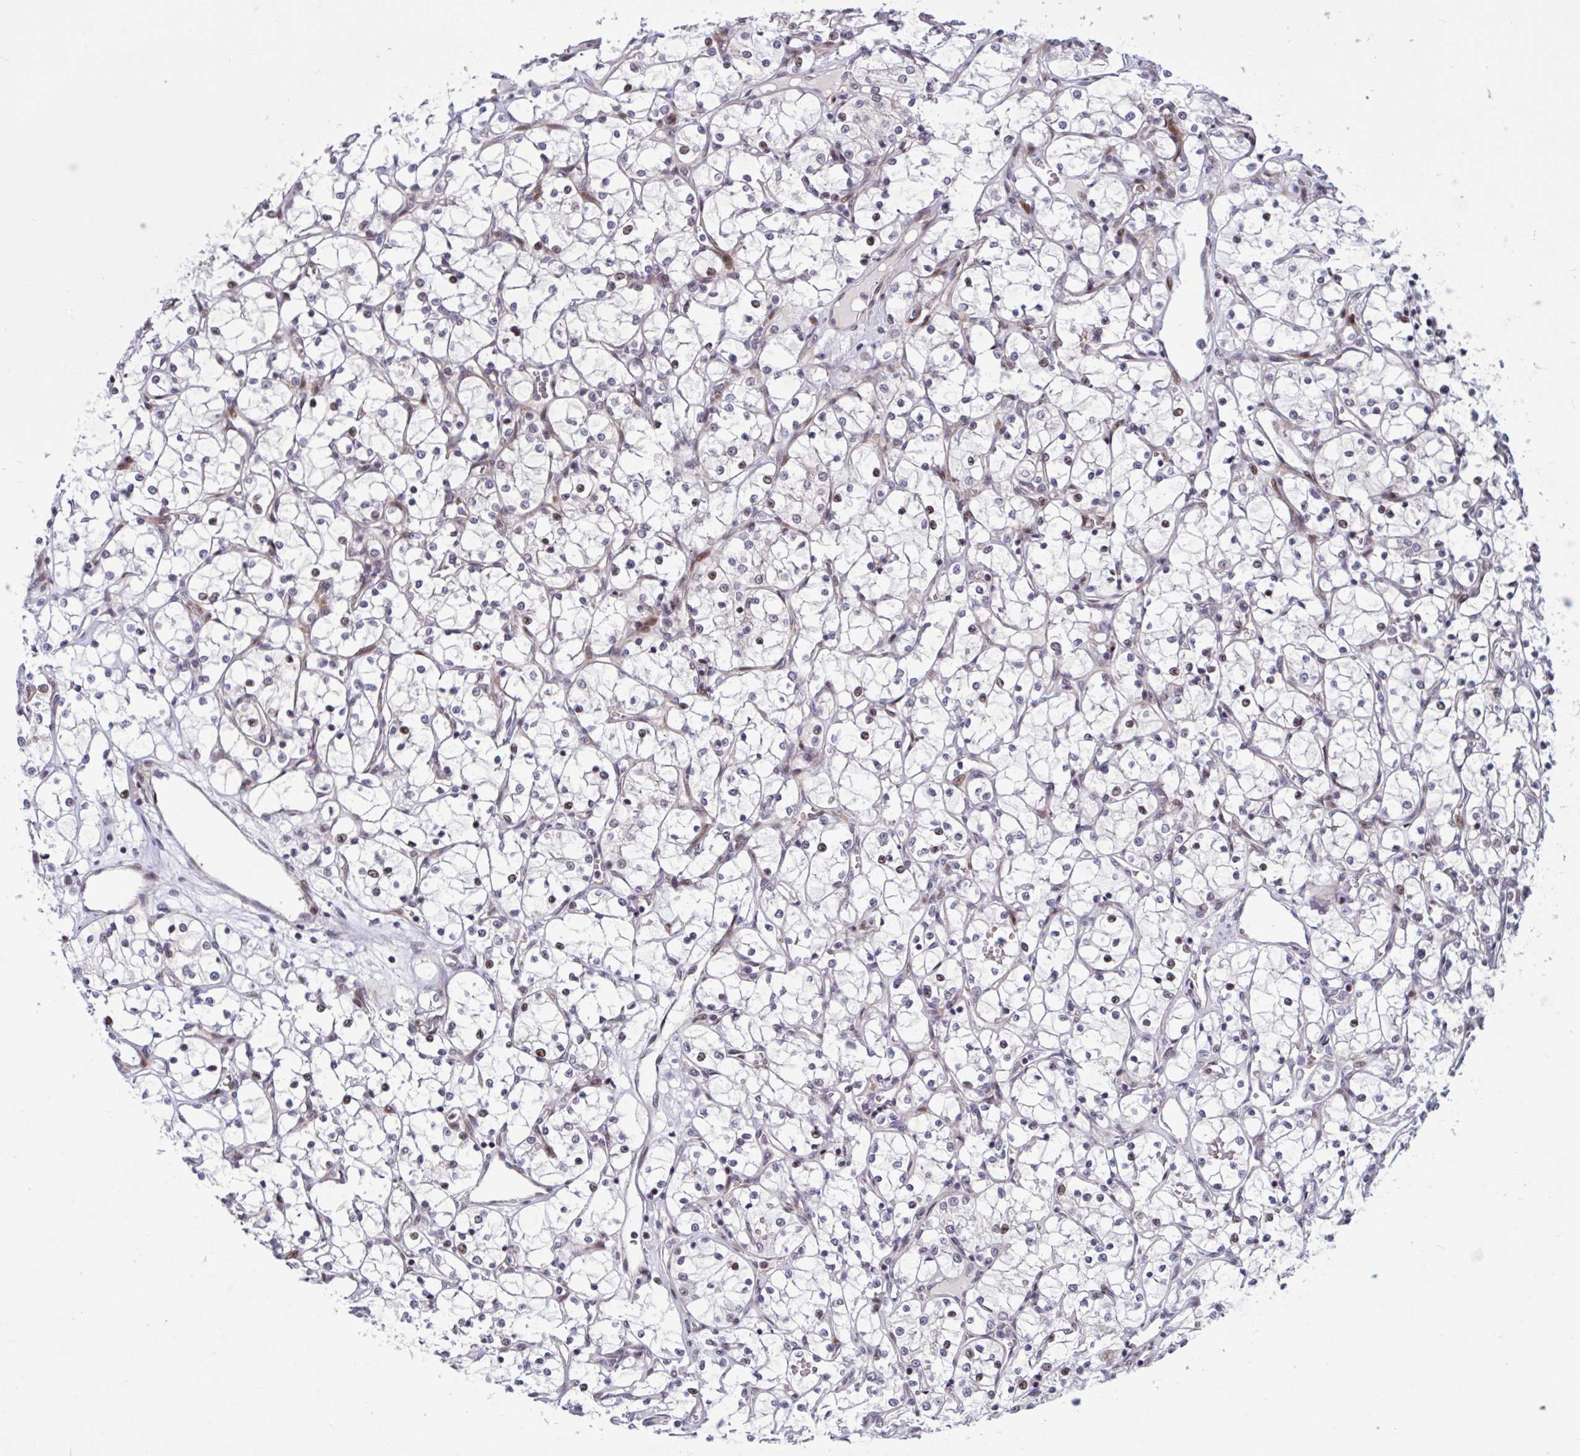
{"staining": {"intensity": "moderate", "quantity": "<25%", "location": "nuclear"}, "tissue": "renal cancer", "cell_type": "Tumor cells", "image_type": "cancer", "snomed": [{"axis": "morphology", "description": "Adenocarcinoma, NOS"}, {"axis": "topography", "description": "Kidney"}], "caption": "About <25% of tumor cells in human renal adenocarcinoma exhibit moderate nuclear protein expression as visualized by brown immunohistochemical staining.", "gene": "RBL1", "patient": {"sex": "female", "age": 69}}